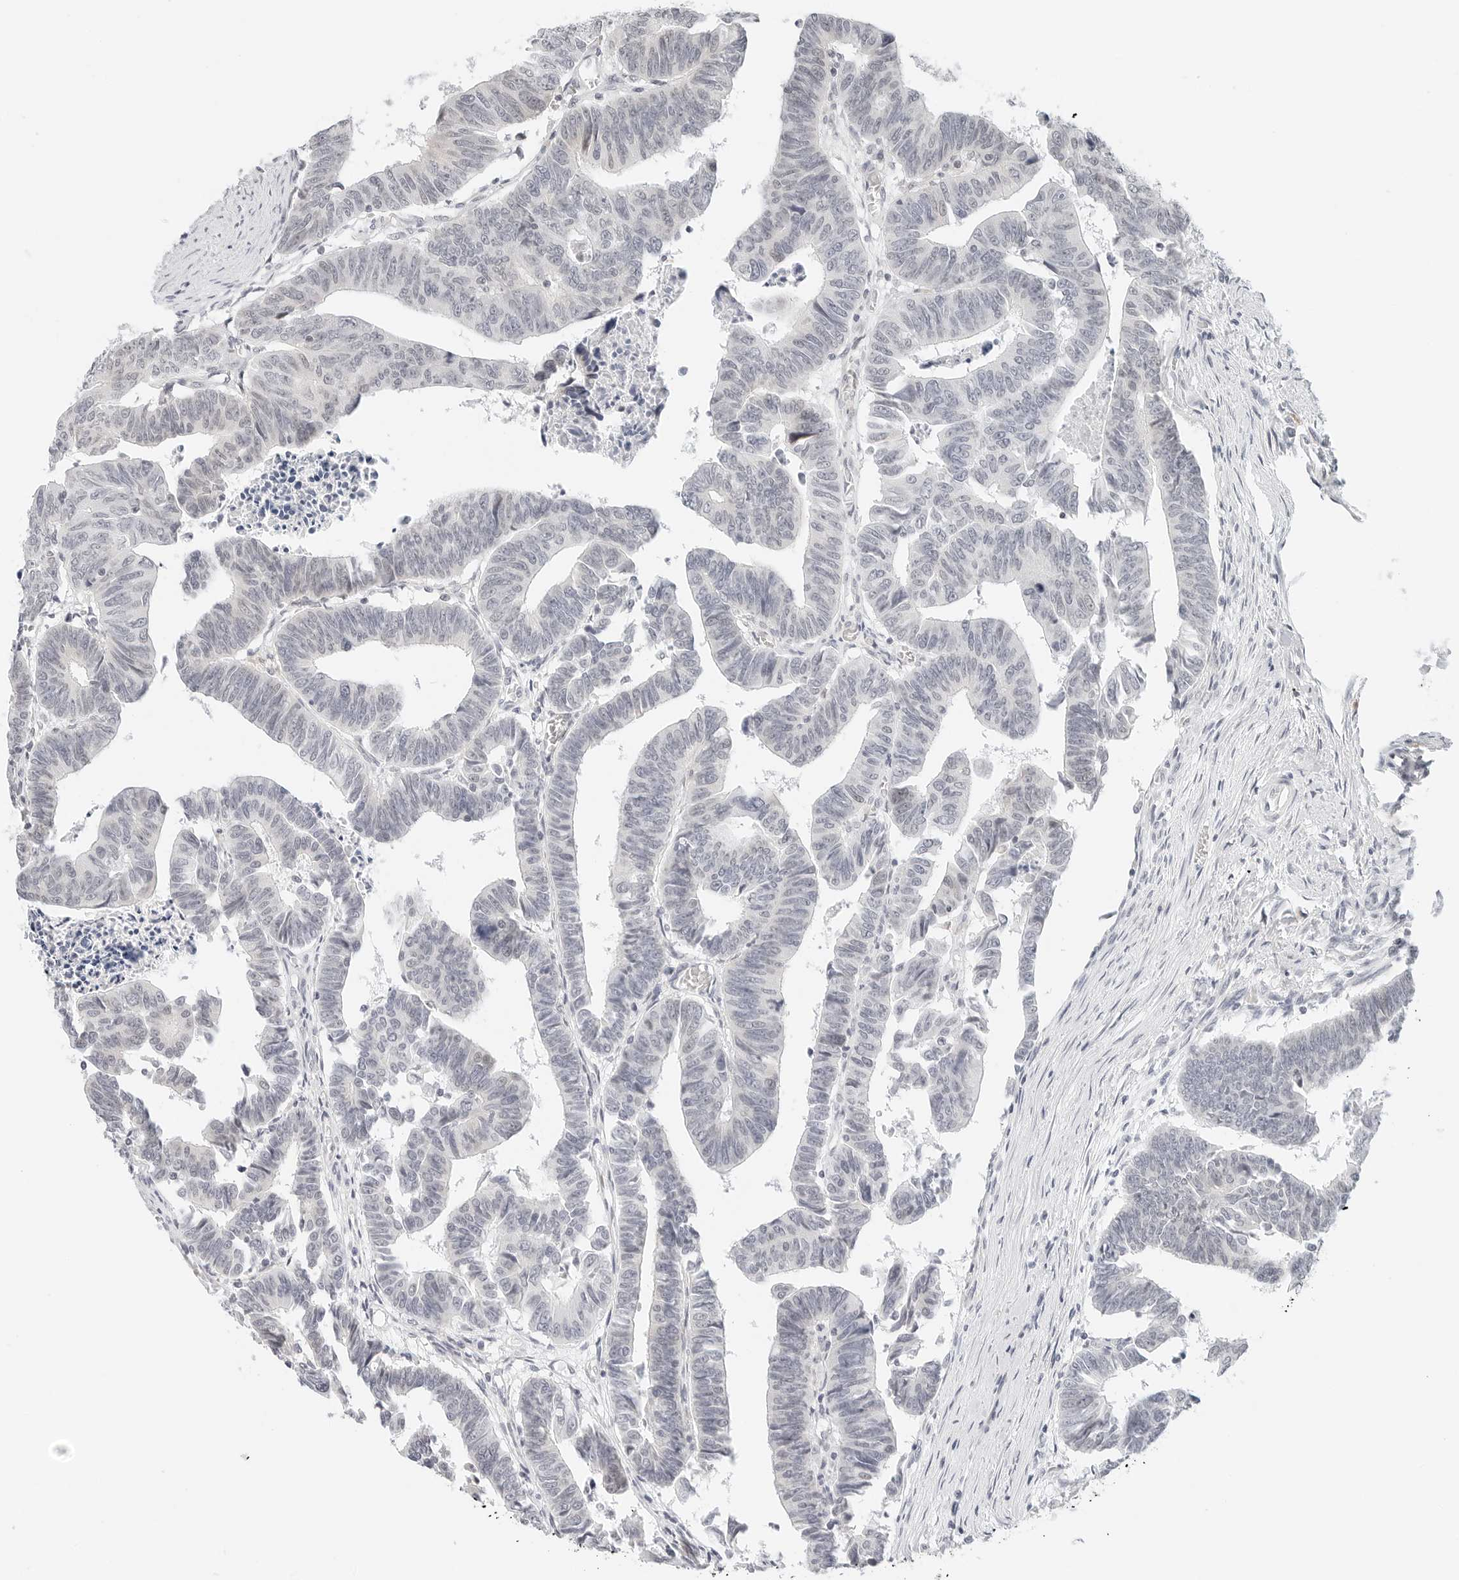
{"staining": {"intensity": "negative", "quantity": "none", "location": "none"}, "tissue": "colorectal cancer", "cell_type": "Tumor cells", "image_type": "cancer", "snomed": [{"axis": "morphology", "description": "Adenocarcinoma, NOS"}, {"axis": "topography", "description": "Rectum"}], "caption": "Protein analysis of colorectal cancer demonstrates no significant positivity in tumor cells.", "gene": "PARP10", "patient": {"sex": "female", "age": 65}}